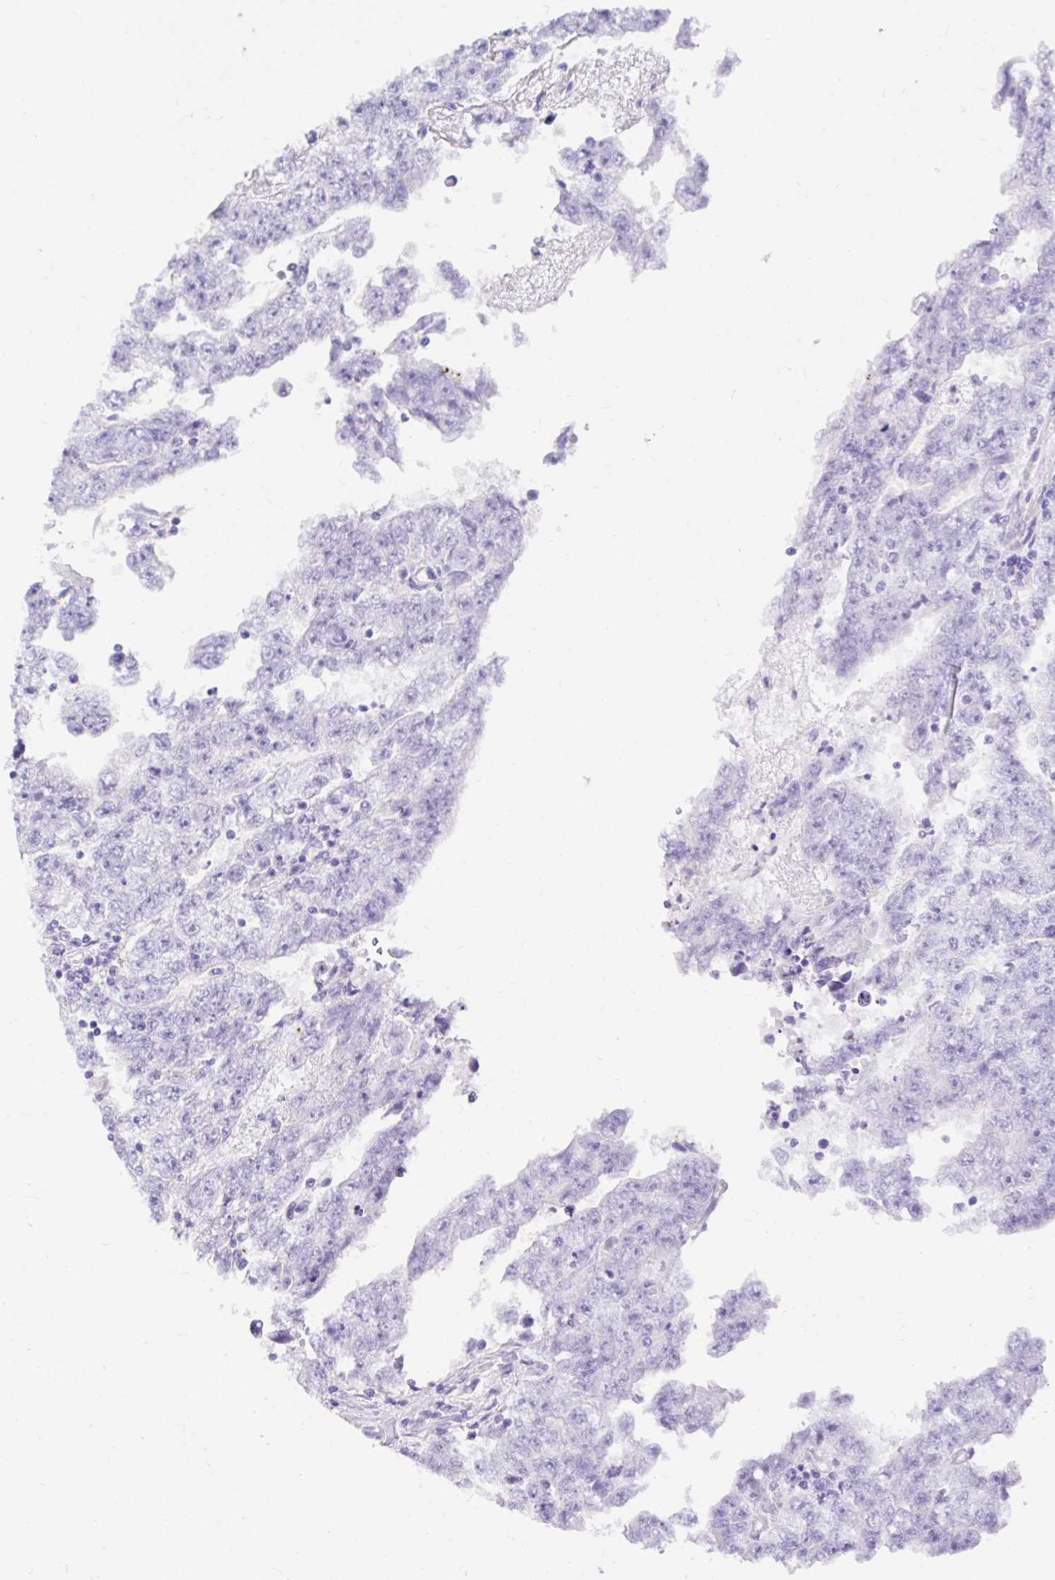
{"staining": {"intensity": "negative", "quantity": "none", "location": "none"}, "tissue": "testis cancer", "cell_type": "Tumor cells", "image_type": "cancer", "snomed": [{"axis": "morphology", "description": "Carcinoma, Embryonal, NOS"}, {"axis": "topography", "description": "Testis"}], "caption": "Photomicrograph shows no protein expression in tumor cells of testis embryonal carcinoma tissue.", "gene": "DEPDC5", "patient": {"sex": "male", "age": 25}}